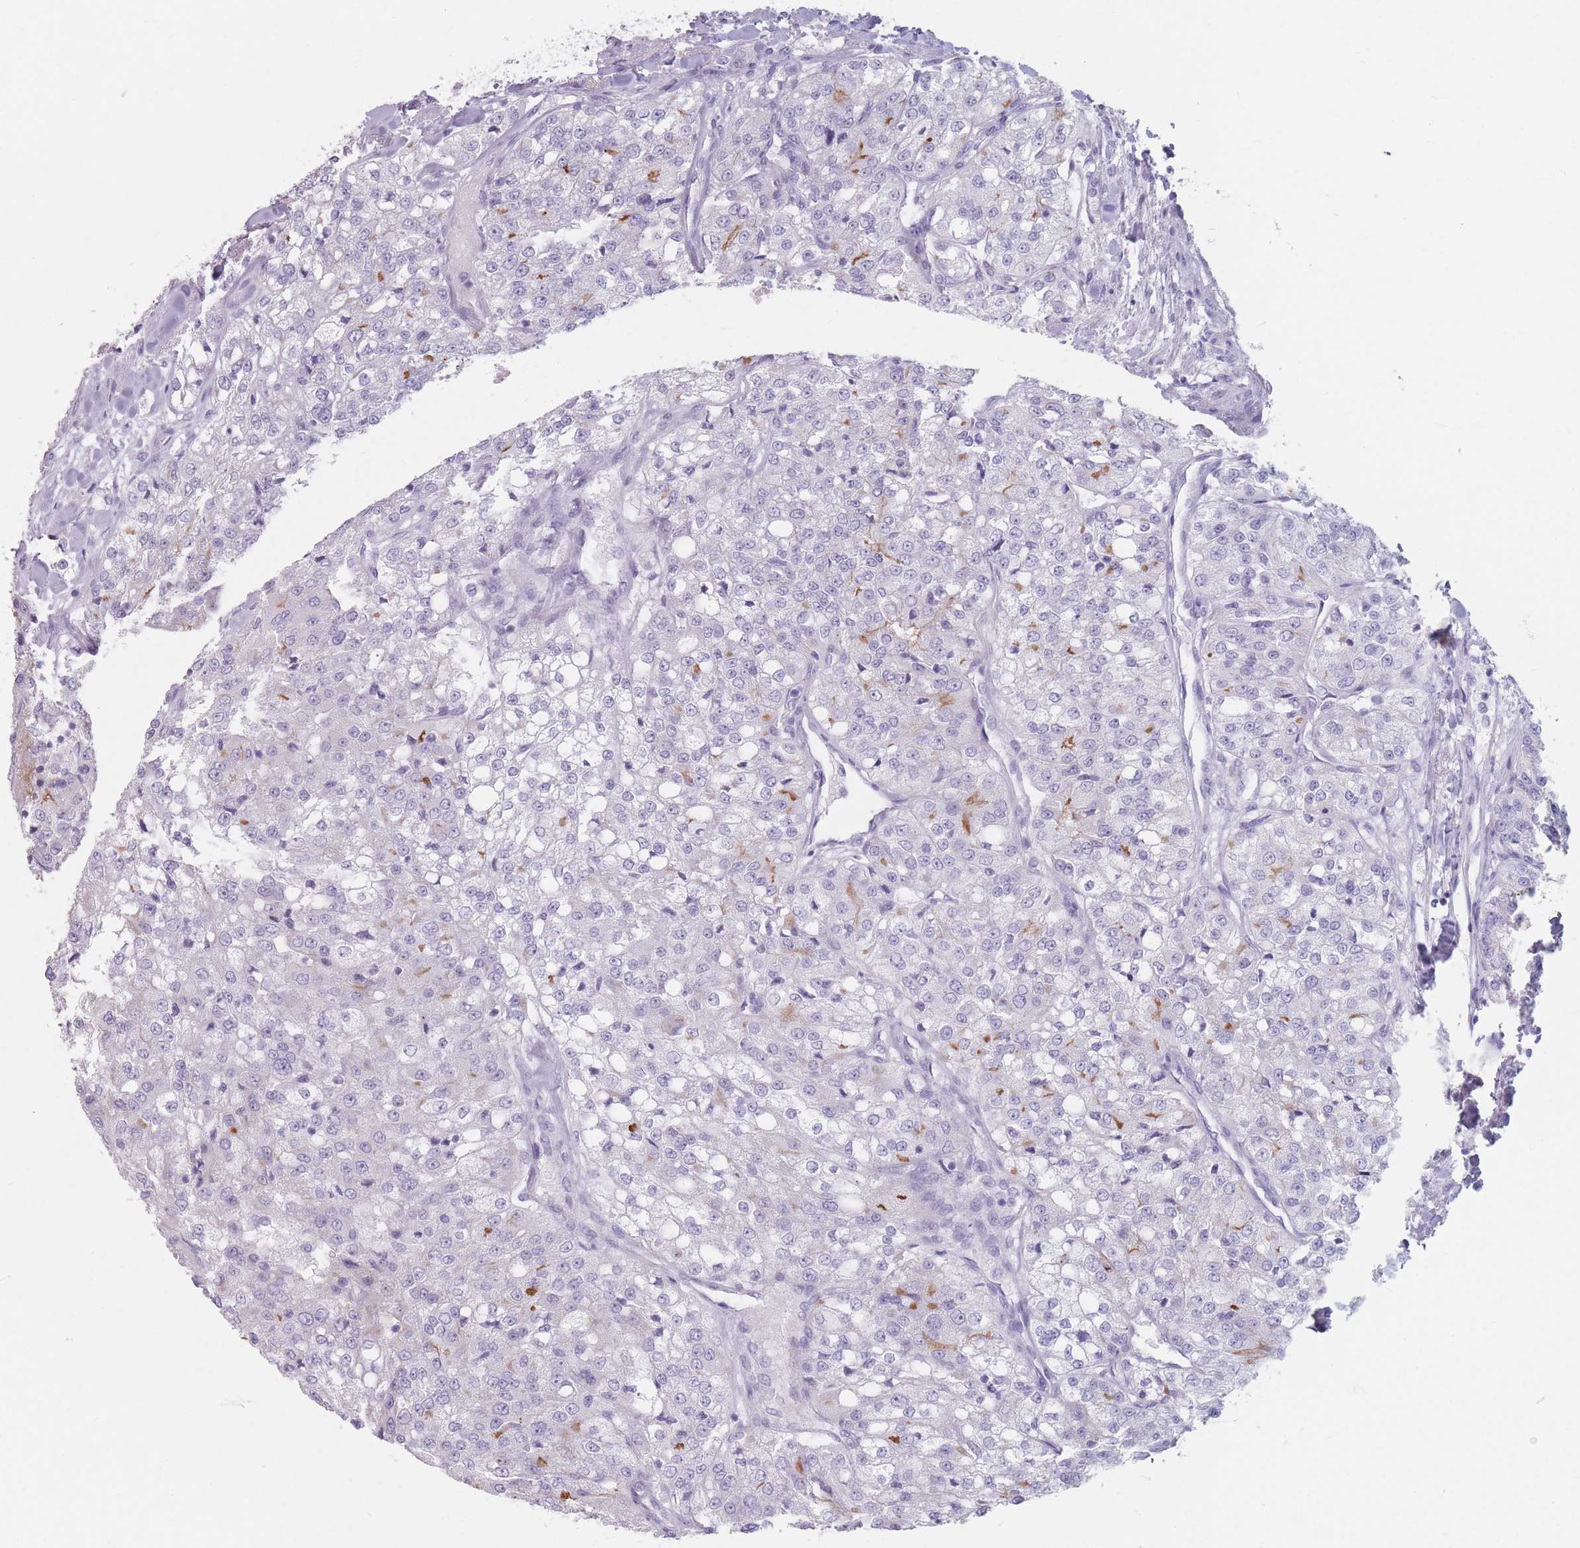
{"staining": {"intensity": "negative", "quantity": "none", "location": "none"}, "tissue": "renal cancer", "cell_type": "Tumor cells", "image_type": "cancer", "snomed": [{"axis": "morphology", "description": "Adenocarcinoma, NOS"}, {"axis": "topography", "description": "Kidney"}], "caption": "High power microscopy image of an immunohistochemistry photomicrograph of renal cancer, revealing no significant expression in tumor cells. (Immunohistochemistry, brightfield microscopy, high magnification).", "gene": "PIGM", "patient": {"sex": "female", "age": 63}}